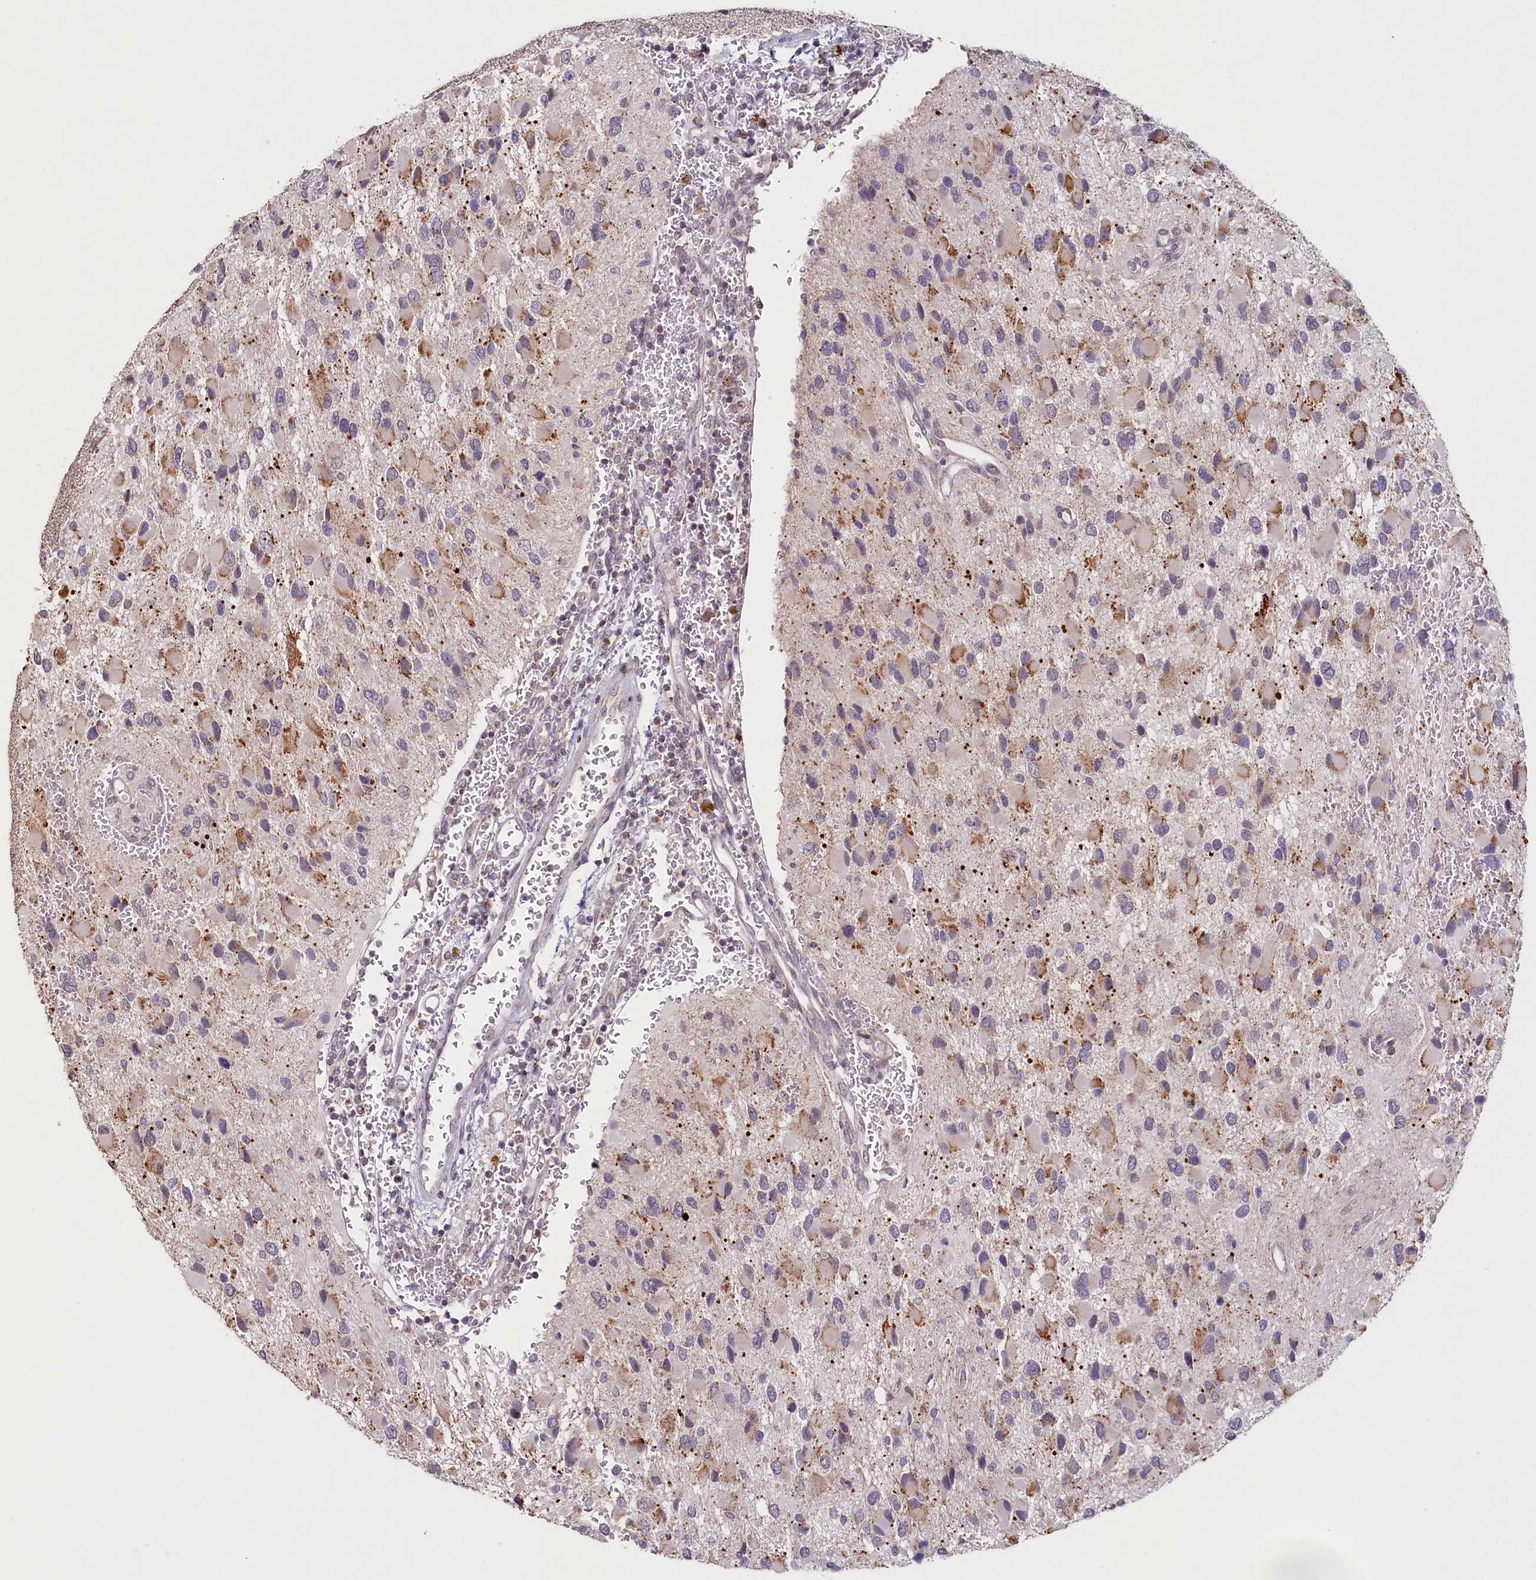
{"staining": {"intensity": "negative", "quantity": "none", "location": "none"}, "tissue": "glioma", "cell_type": "Tumor cells", "image_type": "cancer", "snomed": [{"axis": "morphology", "description": "Glioma, malignant, High grade"}, {"axis": "topography", "description": "Brain"}], "caption": "High magnification brightfield microscopy of malignant glioma (high-grade) stained with DAB (brown) and counterstained with hematoxylin (blue): tumor cells show no significant staining.", "gene": "PDE6D", "patient": {"sex": "male", "age": 53}}